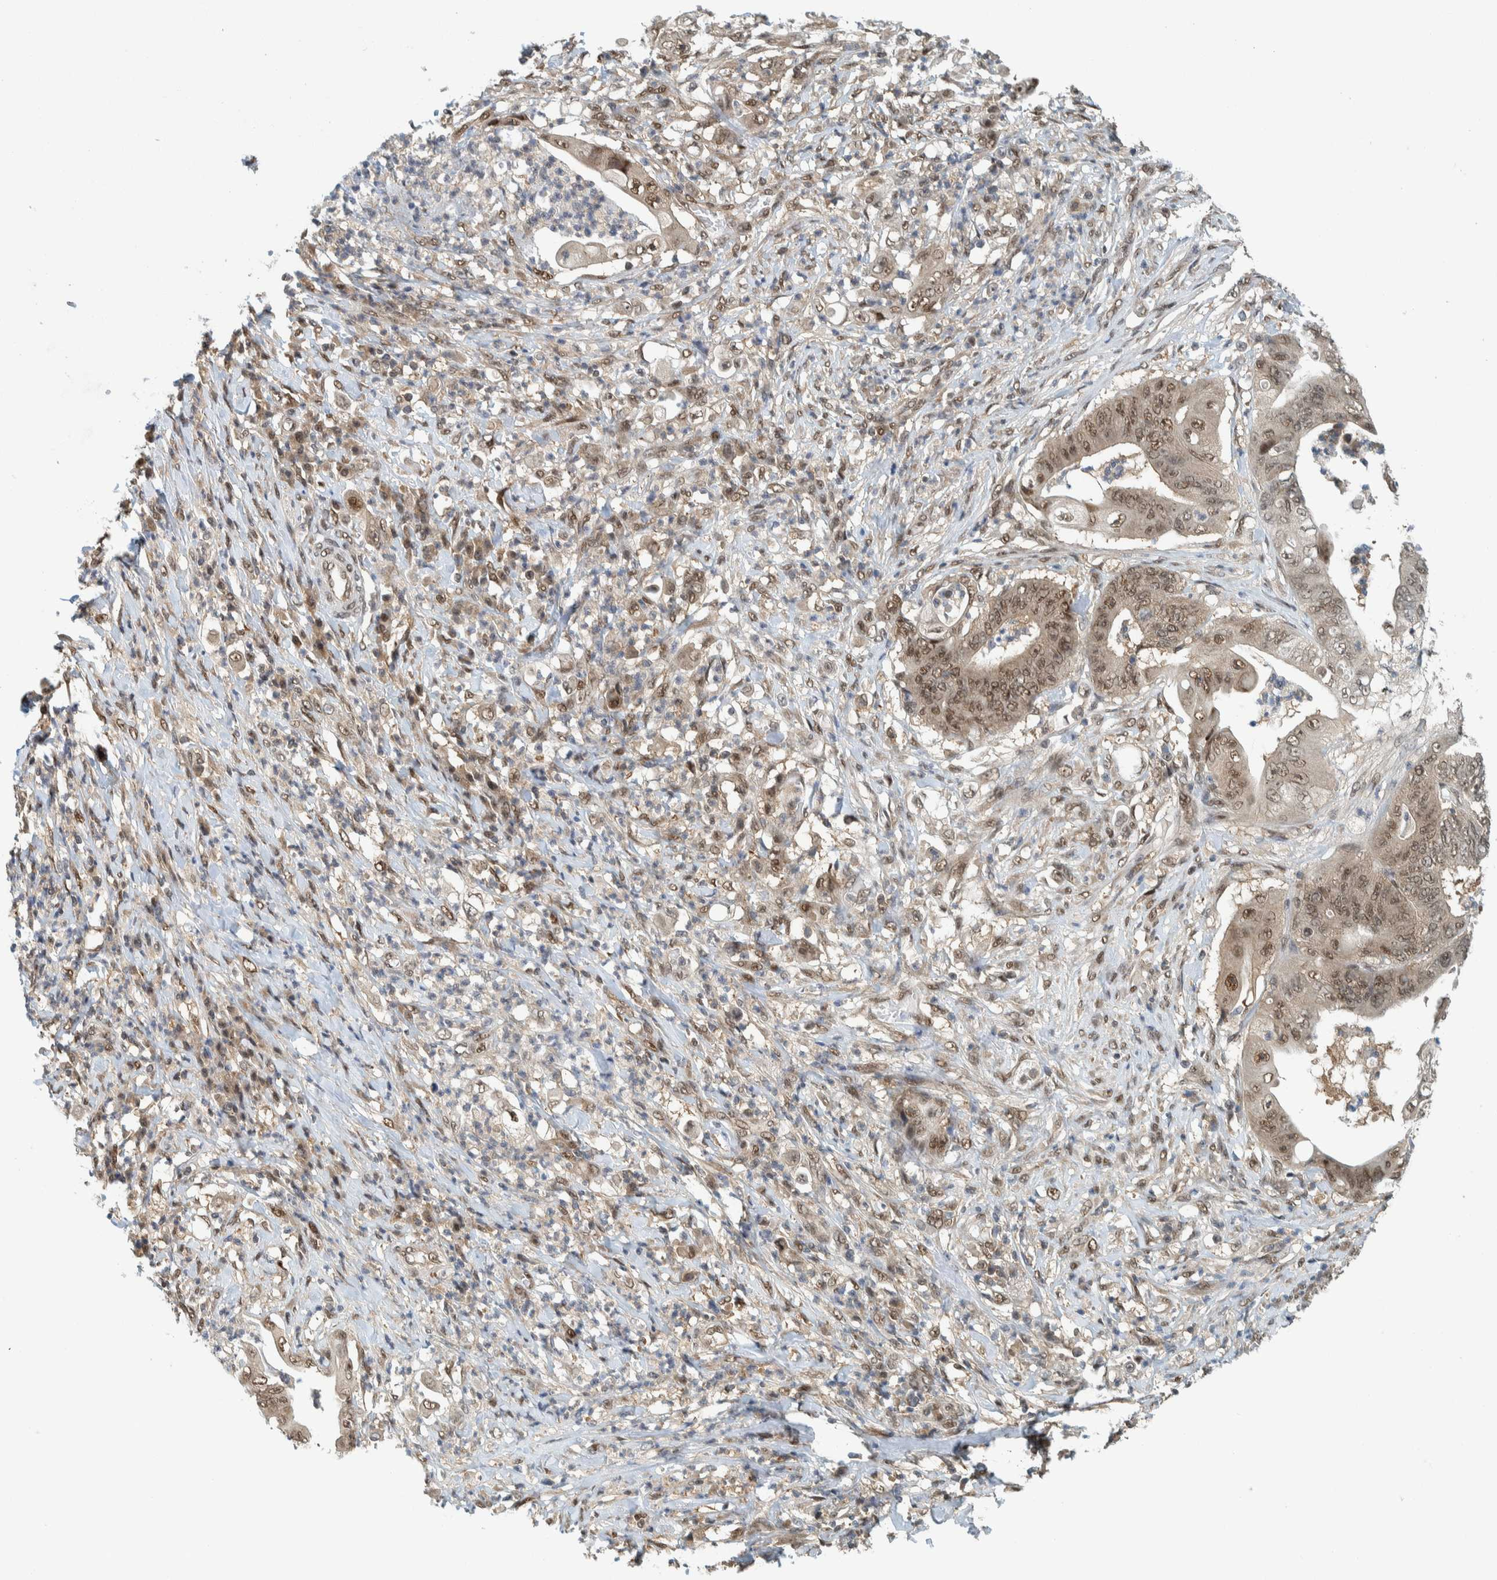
{"staining": {"intensity": "moderate", "quantity": "25%-75%", "location": "nuclear"}, "tissue": "stomach cancer", "cell_type": "Tumor cells", "image_type": "cancer", "snomed": [{"axis": "morphology", "description": "Adenocarcinoma, NOS"}, {"axis": "topography", "description": "Stomach"}], "caption": "Protein analysis of stomach cancer tissue displays moderate nuclear expression in approximately 25%-75% of tumor cells.", "gene": "COPS3", "patient": {"sex": "female", "age": 73}}